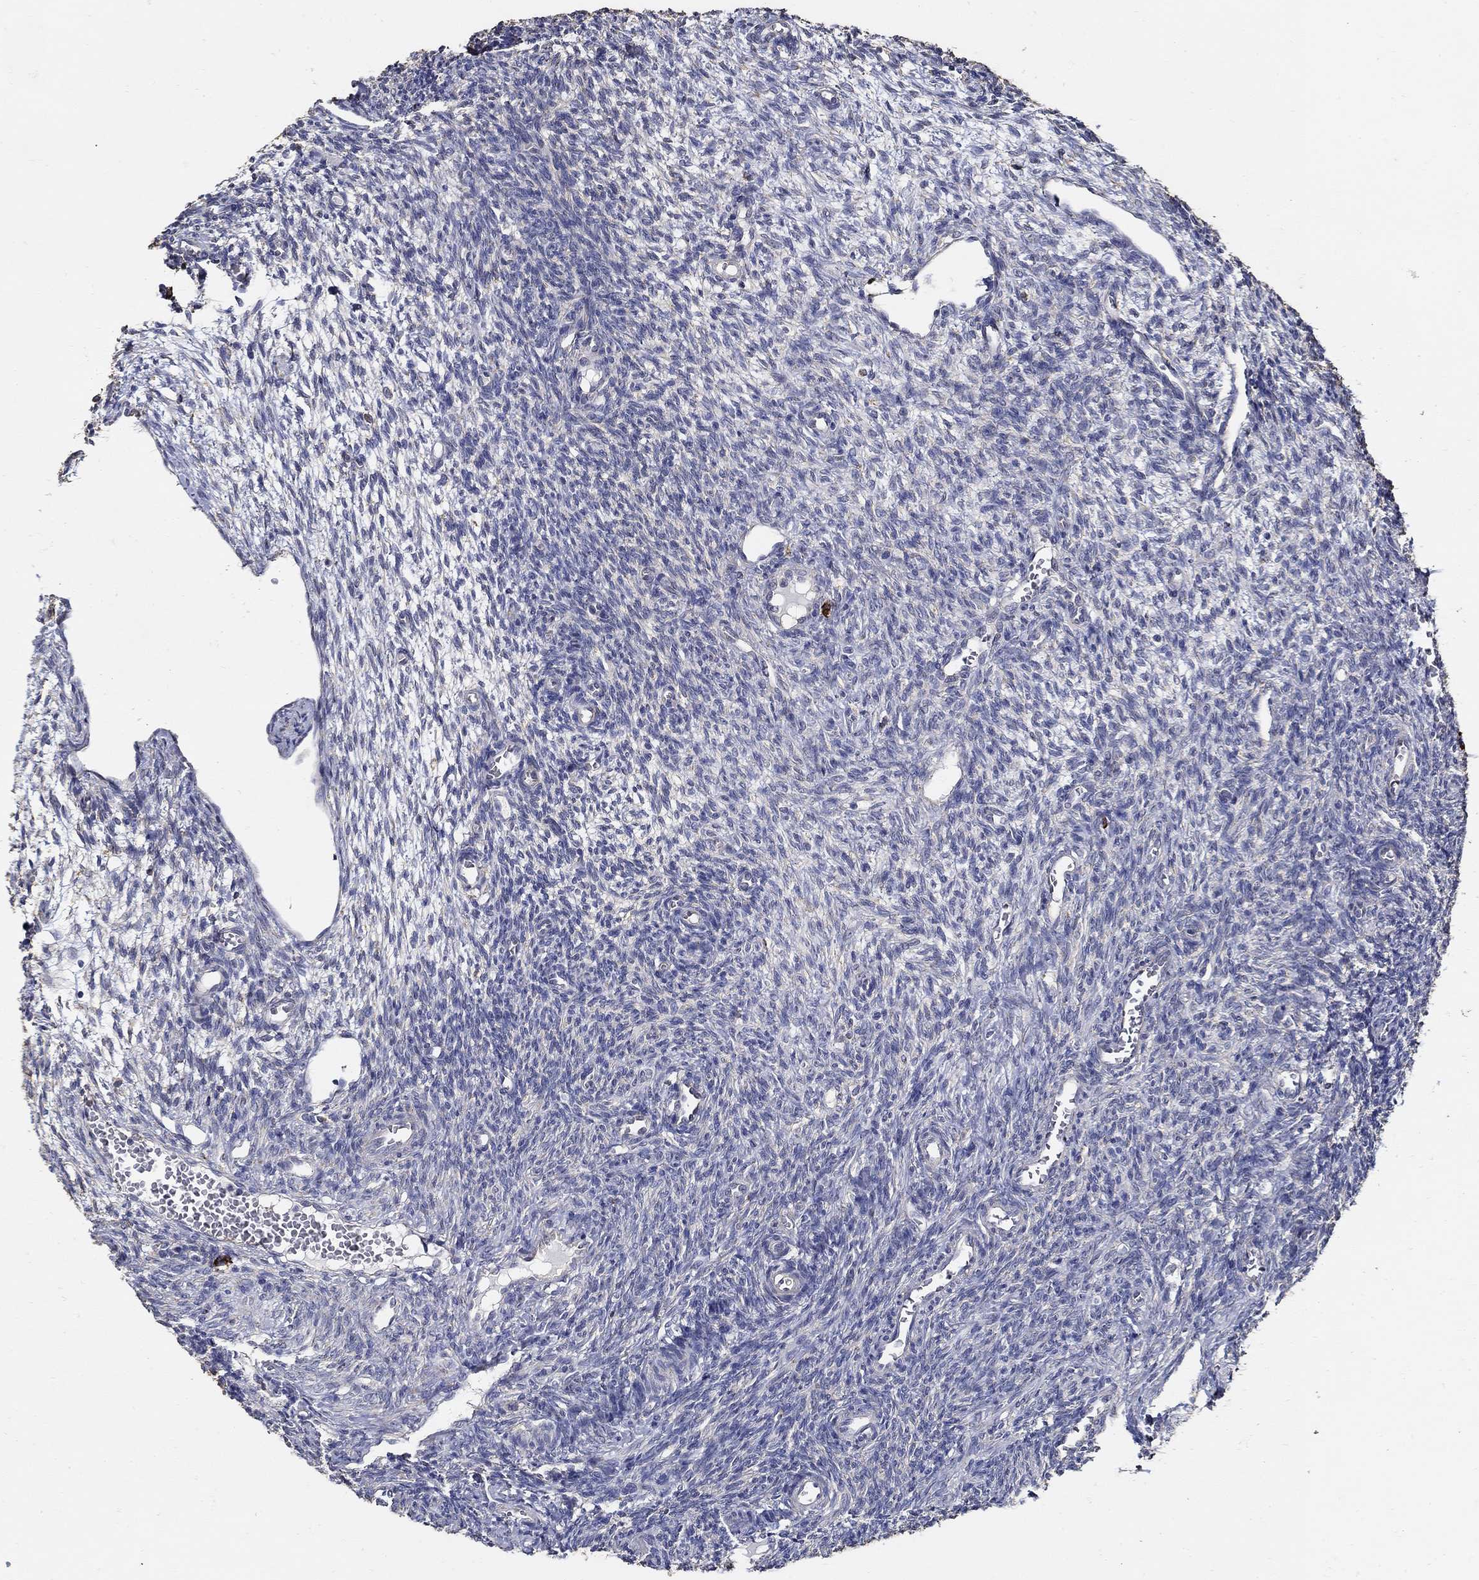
{"staining": {"intensity": "moderate", "quantity": "<25%", "location": "cytoplasmic/membranous"}, "tissue": "ovary", "cell_type": "Follicle cells", "image_type": "normal", "snomed": [{"axis": "morphology", "description": "Normal tissue, NOS"}, {"axis": "topography", "description": "Ovary"}], "caption": "Protein staining reveals moderate cytoplasmic/membranous staining in about <25% of follicle cells in normal ovary.", "gene": "EMILIN3", "patient": {"sex": "female", "age": 27}}